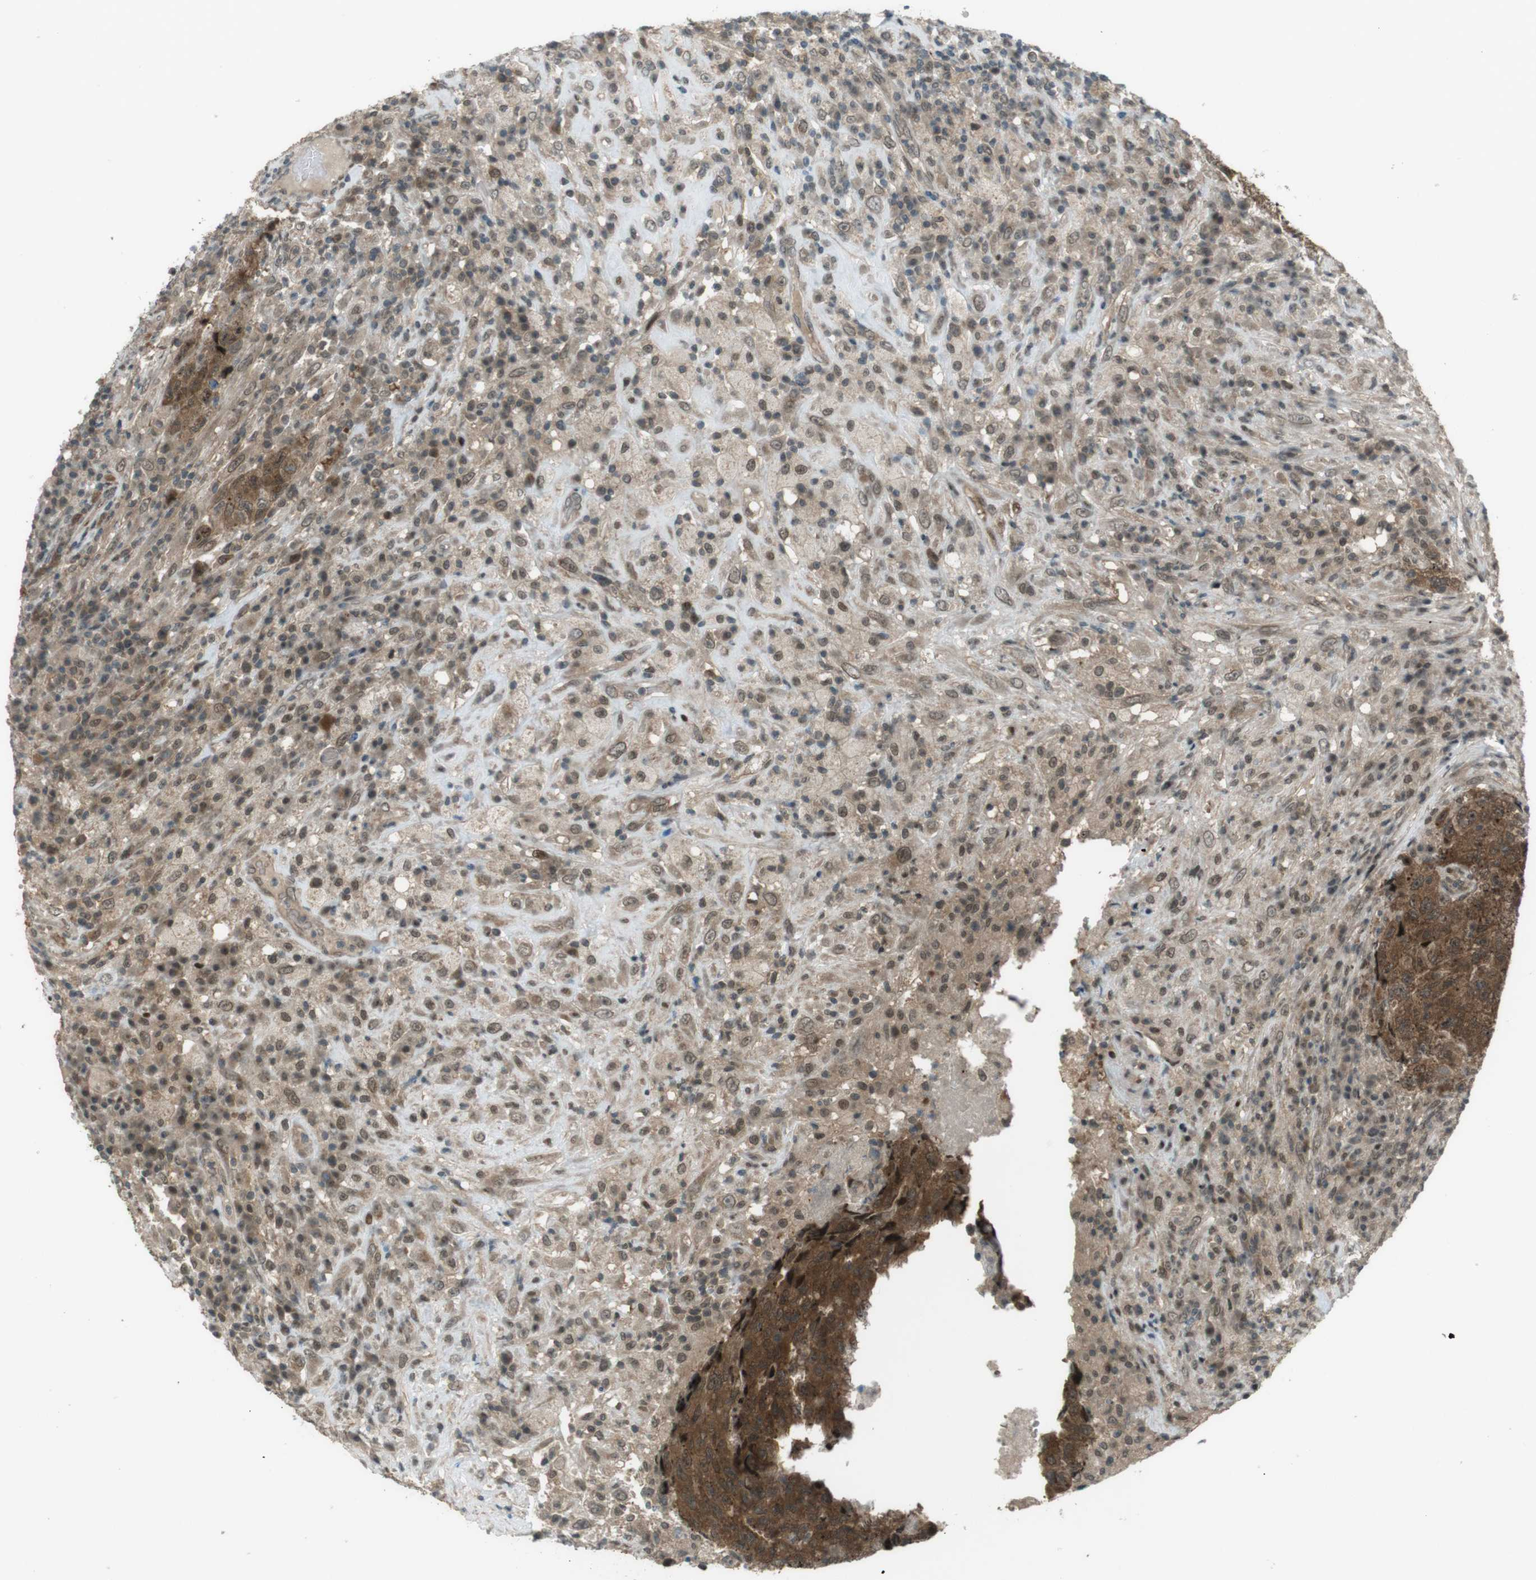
{"staining": {"intensity": "weak", "quantity": ">75%", "location": "cytoplasmic/membranous"}, "tissue": "testis cancer", "cell_type": "Tumor cells", "image_type": "cancer", "snomed": [{"axis": "morphology", "description": "Necrosis, NOS"}, {"axis": "morphology", "description": "Carcinoma, Embryonal, NOS"}, {"axis": "topography", "description": "Testis"}], "caption": "Testis cancer (embryonal carcinoma) stained for a protein (brown) reveals weak cytoplasmic/membranous positive expression in about >75% of tumor cells.", "gene": "SLITRK5", "patient": {"sex": "male", "age": 19}}